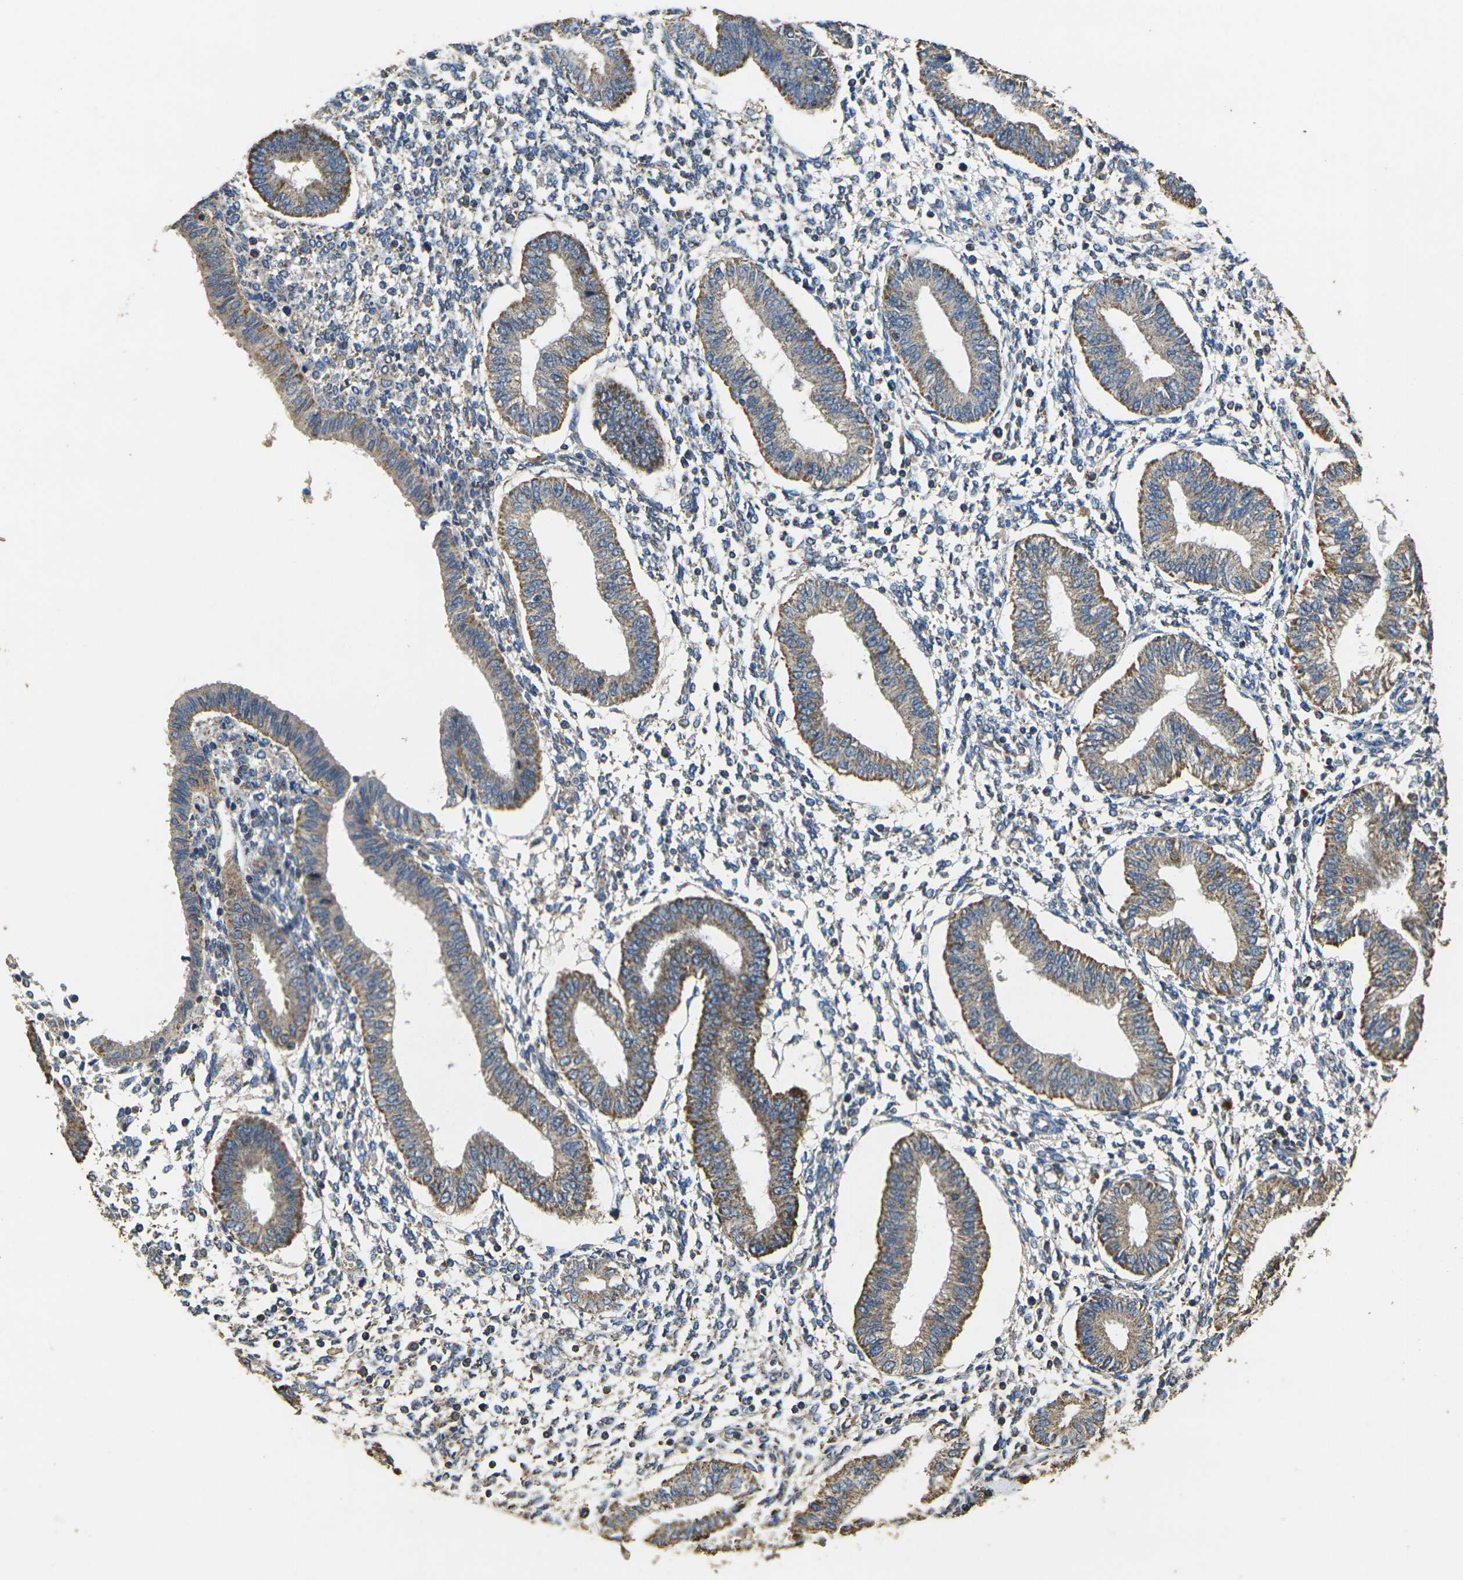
{"staining": {"intensity": "weak", "quantity": "25%-75%", "location": "cytoplasmic/membranous"}, "tissue": "endometrium", "cell_type": "Cells in endometrial stroma", "image_type": "normal", "snomed": [{"axis": "morphology", "description": "Normal tissue, NOS"}, {"axis": "topography", "description": "Endometrium"}], "caption": "Endometrium stained with DAB (3,3'-diaminobenzidine) IHC shows low levels of weak cytoplasmic/membranous expression in approximately 25%-75% of cells in endometrial stroma.", "gene": "MAPK11", "patient": {"sex": "female", "age": 50}}